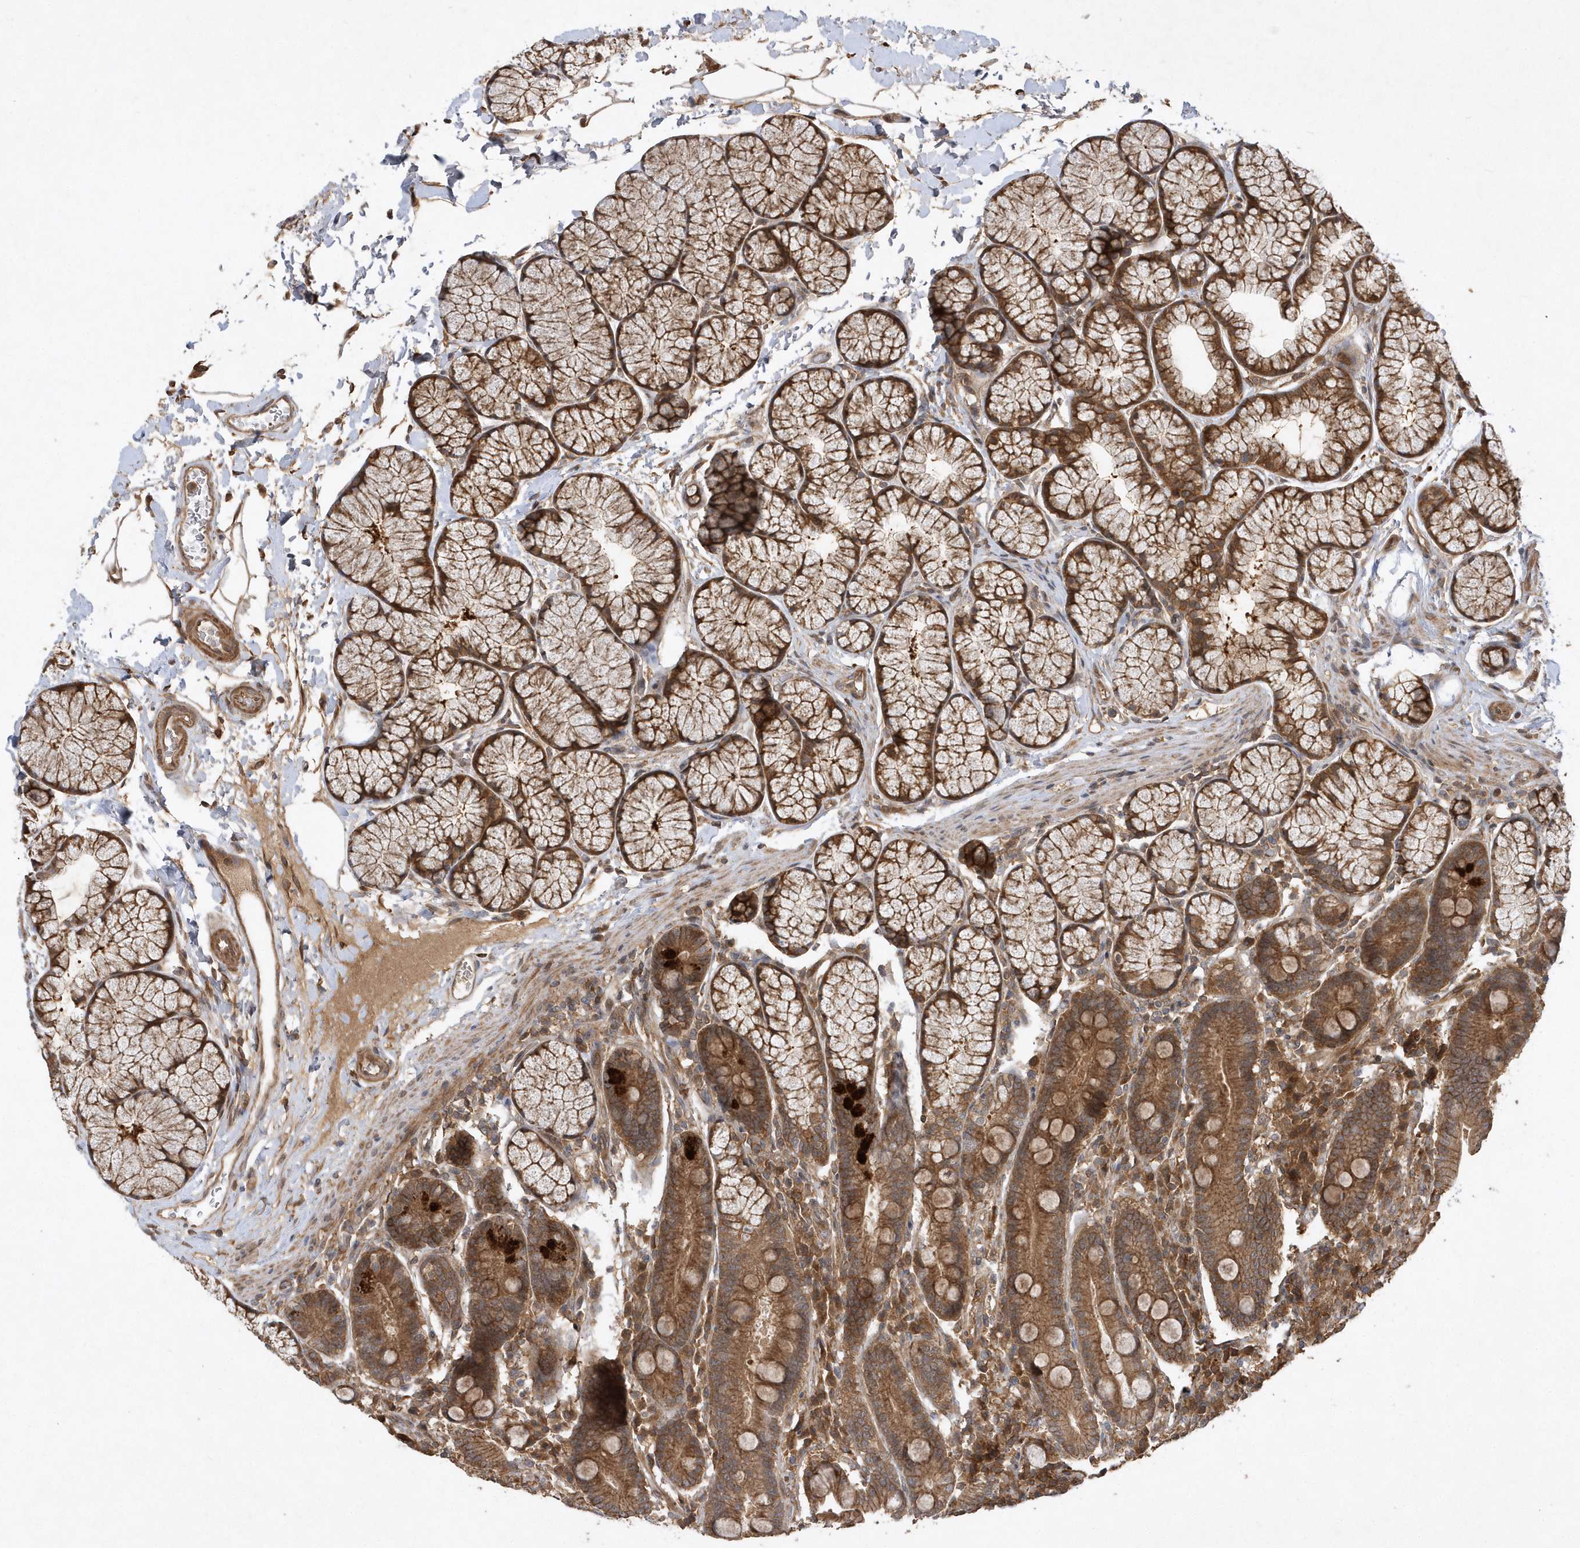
{"staining": {"intensity": "moderate", "quantity": ">75%", "location": "cytoplasmic/membranous"}, "tissue": "duodenum", "cell_type": "Glandular cells", "image_type": "normal", "snomed": [{"axis": "morphology", "description": "Normal tissue, NOS"}, {"axis": "topography", "description": "Duodenum"}], "caption": "Immunohistochemical staining of unremarkable human duodenum exhibits >75% levels of moderate cytoplasmic/membranous protein staining in approximately >75% of glandular cells.", "gene": "GFM2", "patient": {"sex": "male", "age": 35}}